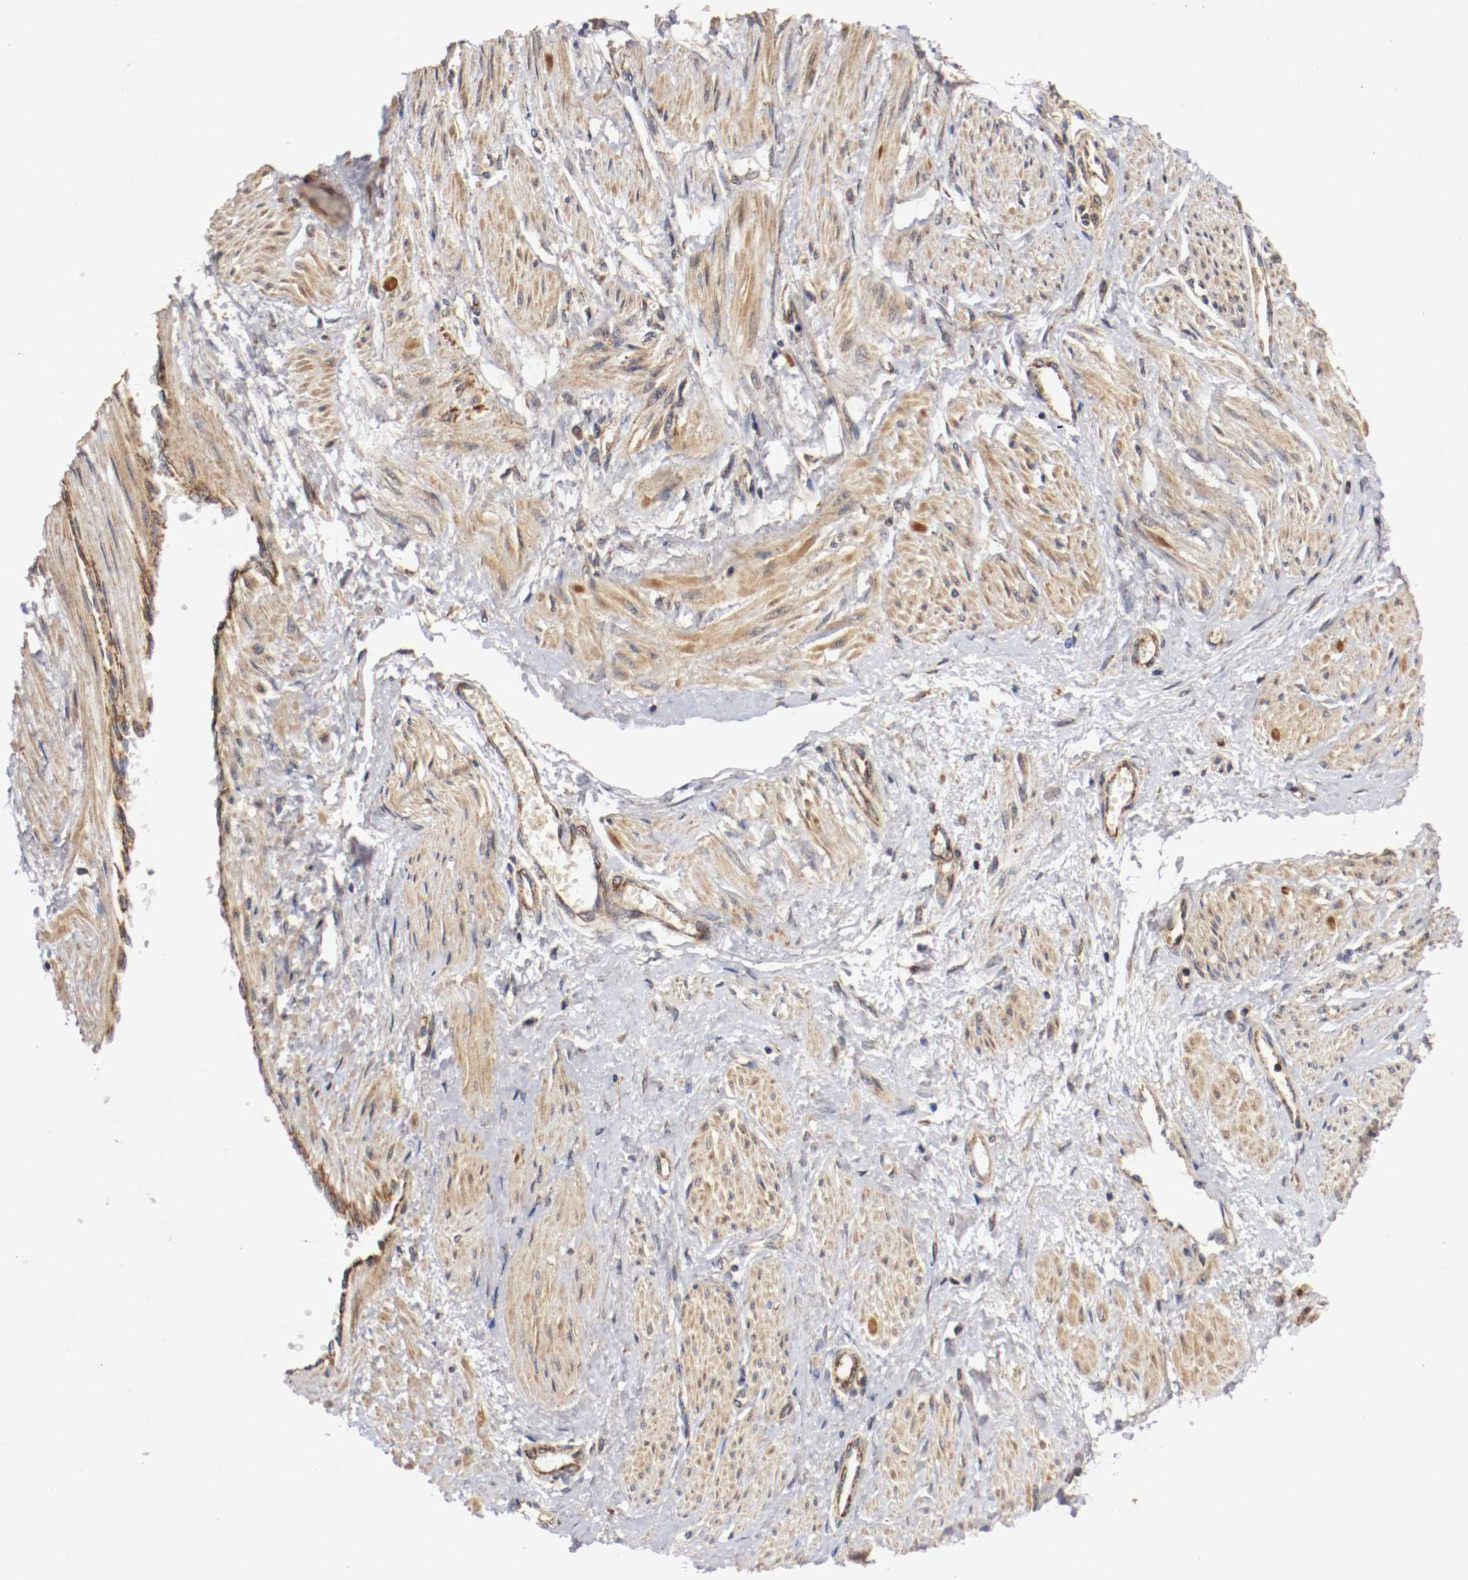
{"staining": {"intensity": "moderate", "quantity": ">75%", "location": "cytoplasmic/membranous"}, "tissue": "smooth muscle", "cell_type": "Smooth muscle cells", "image_type": "normal", "snomed": [{"axis": "morphology", "description": "Normal tissue, NOS"}, {"axis": "topography", "description": "Smooth muscle"}, {"axis": "topography", "description": "Uterus"}], "caption": "This image demonstrates IHC staining of benign human smooth muscle, with medium moderate cytoplasmic/membranous expression in approximately >75% of smooth muscle cells.", "gene": "VEZT", "patient": {"sex": "female", "age": 39}}